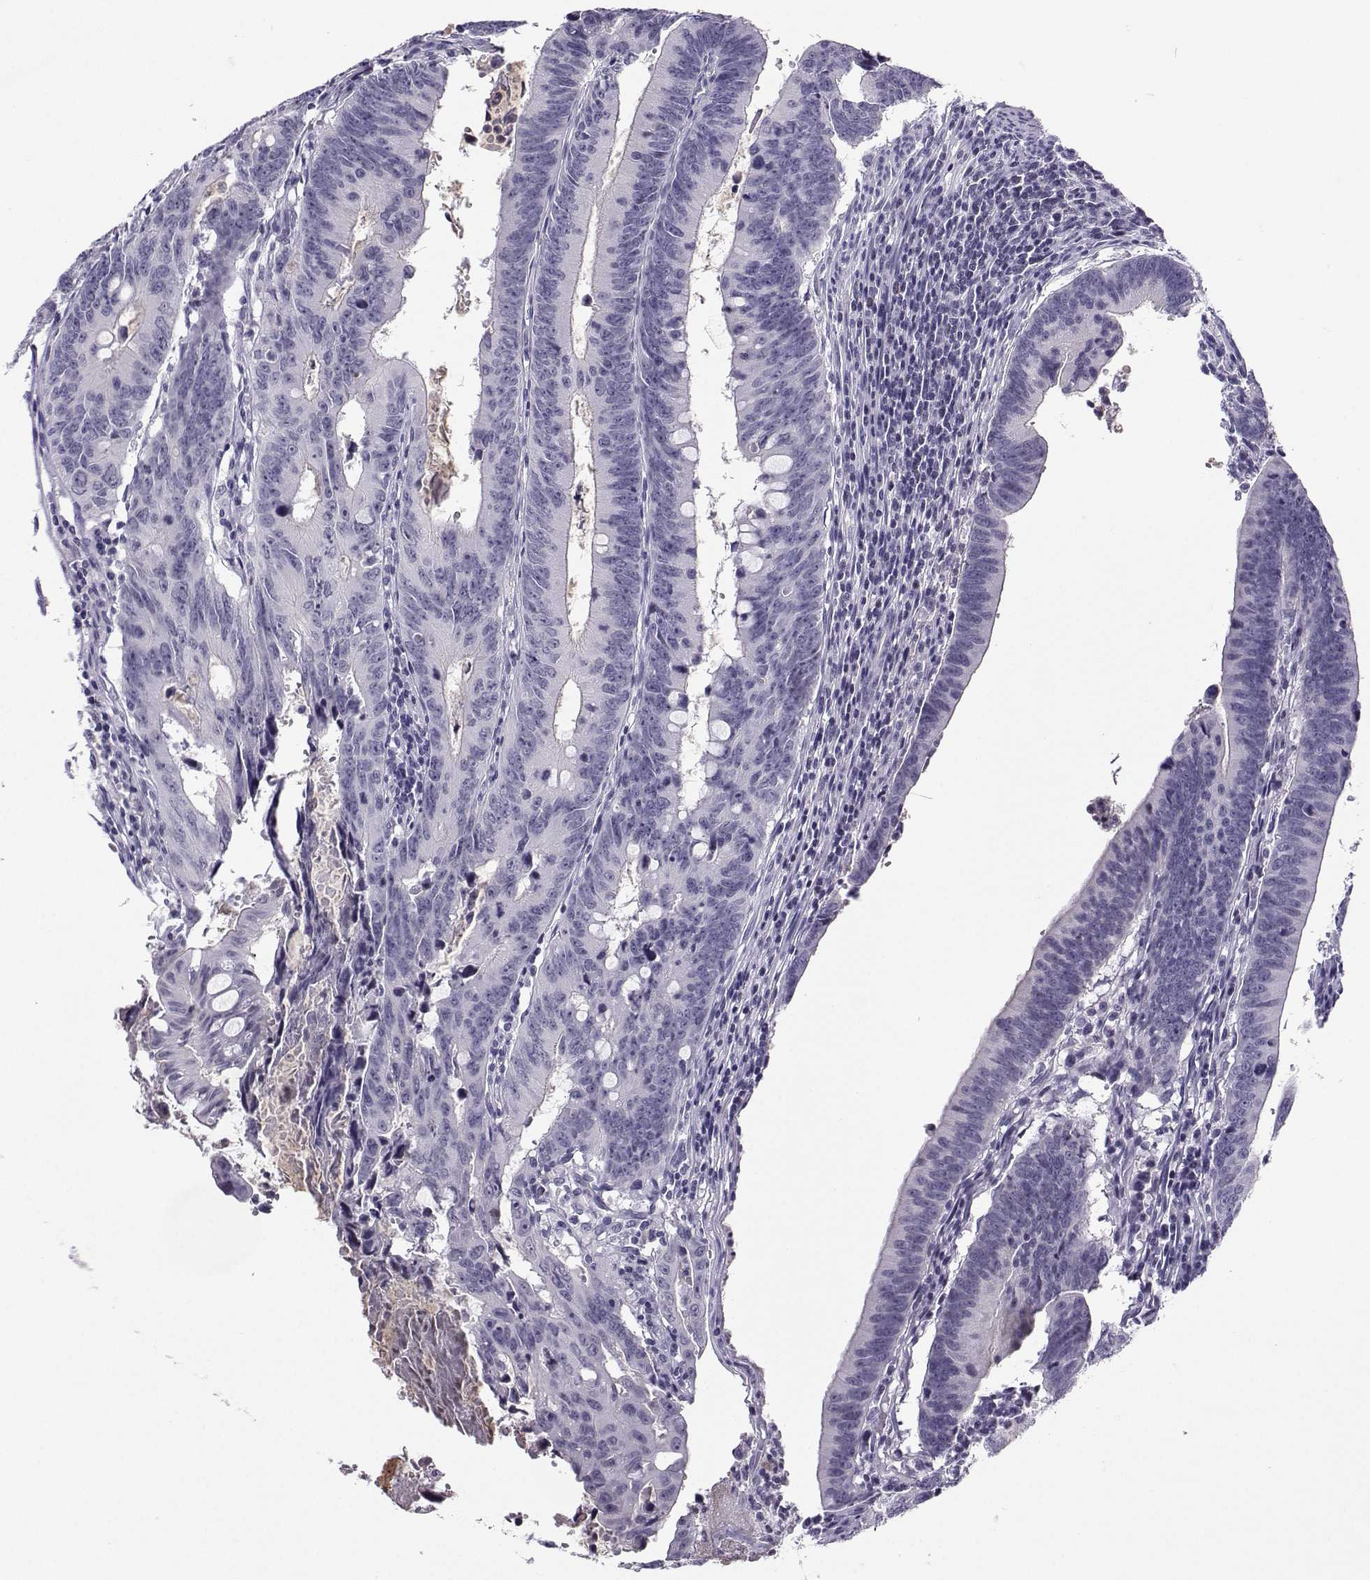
{"staining": {"intensity": "negative", "quantity": "none", "location": "none"}, "tissue": "colorectal cancer", "cell_type": "Tumor cells", "image_type": "cancer", "snomed": [{"axis": "morphology", "description": "Adenocarcinoma, NOS"}, {"axis": "topography", "description": "Colon"}], "caption": "Image shows no significant protein expression in tumor cells of adenocarcinoma (colorectal). (DAB (3,3'-diaminobenzidine) IHC with hematoxylin counter stain).", "gene": "LHX1", "patient": {"sex": "female", "age": 87}}